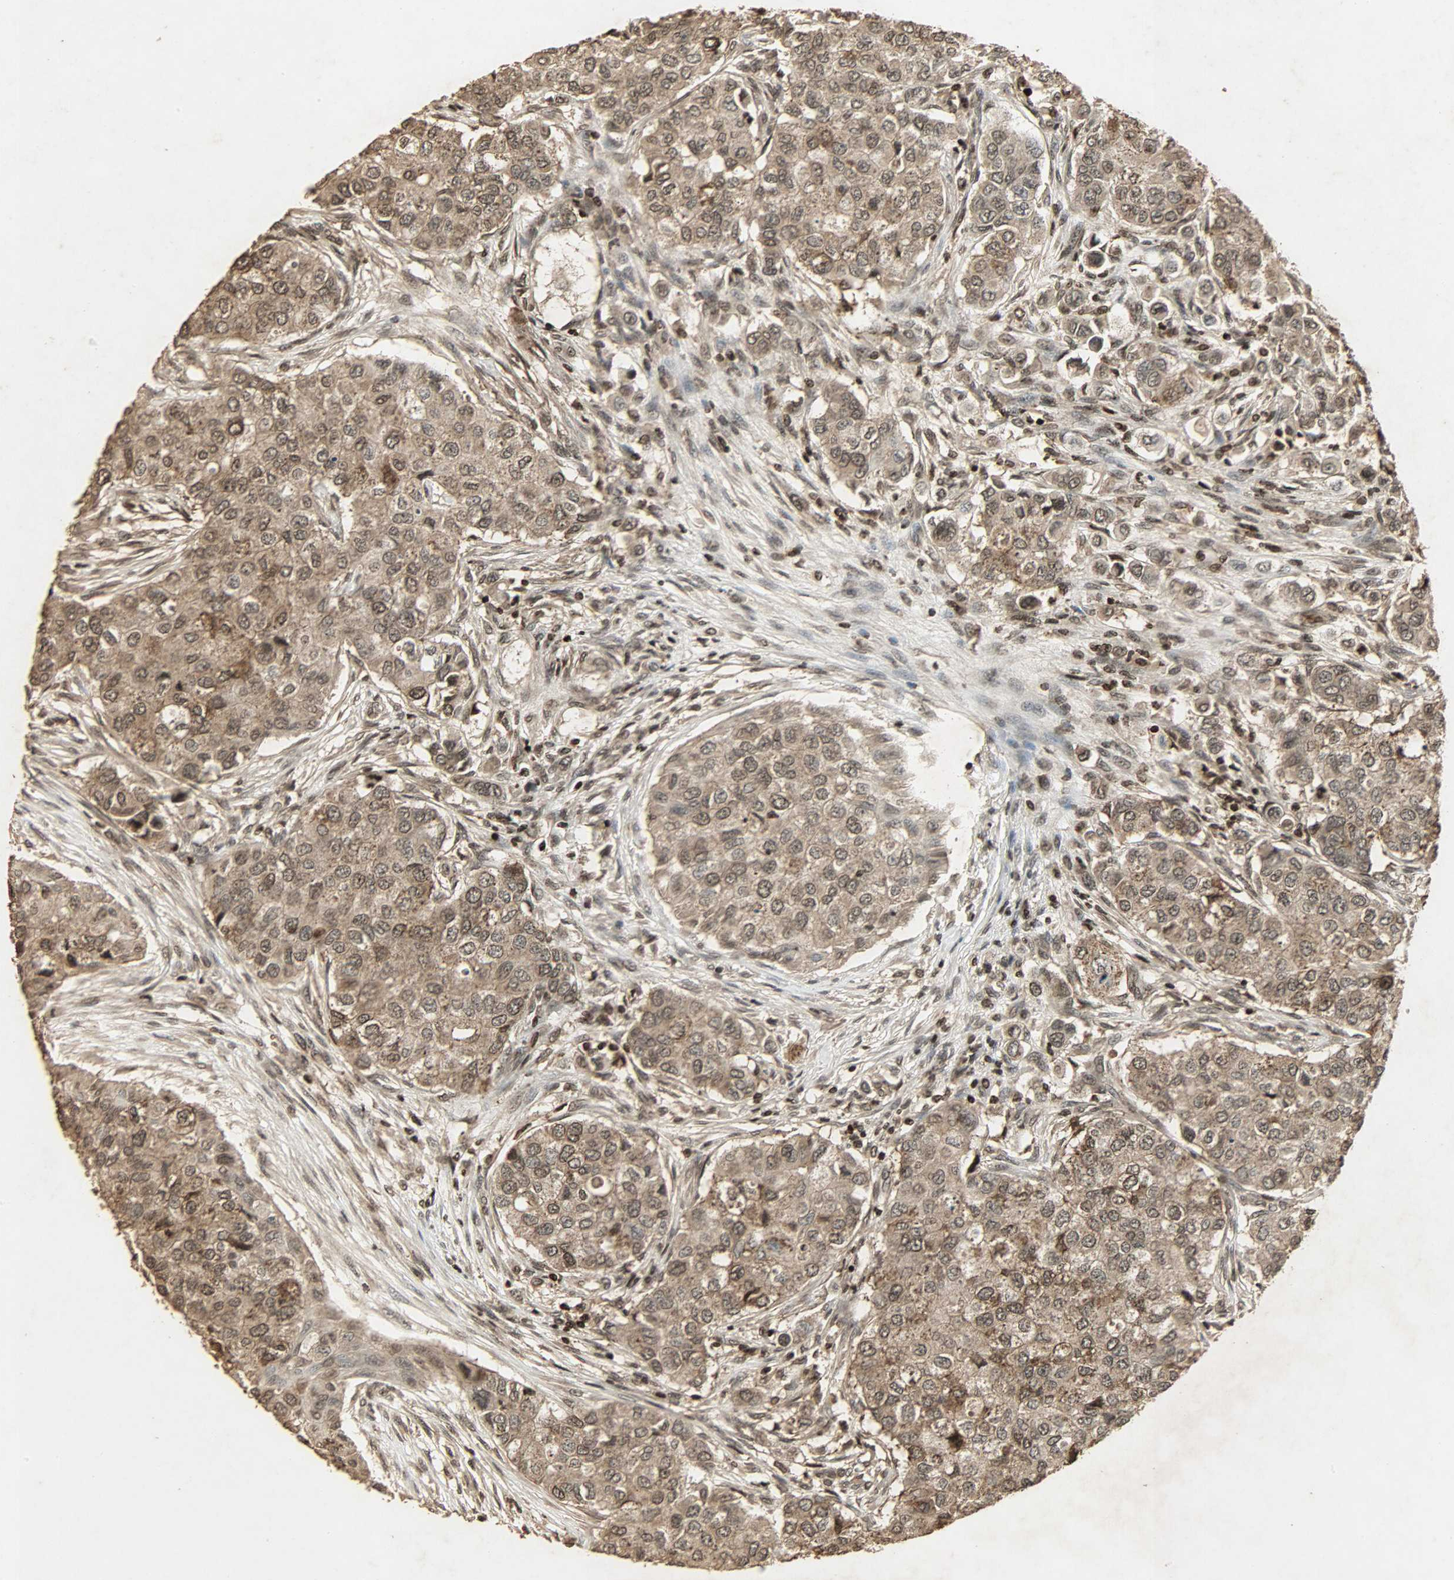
{"staining": {"intensity": "moderate", "quantity": ">75%", "location": "cytoplasmic/membranous,nuclear"}, "tissue": "breast cancer", "cell_type": "Tumor cells", "image_type": "cancer", "snomed": [{"axis": "morphology", "description": "Normal tissue, NOS"}, {"axis": "morphology", "description": "Duct carcinoma"}, {"axis": "topography", "description": "Breast"}], "caption": "Intraductal carcinoma (breast) stained with a brown dye shows moderate cytoplasmic/membranous and nuclear positive positivity in about >75% of tumor cells.", "gene": "PPP3R1", "patient": {"sex": "female", "age": 49}}